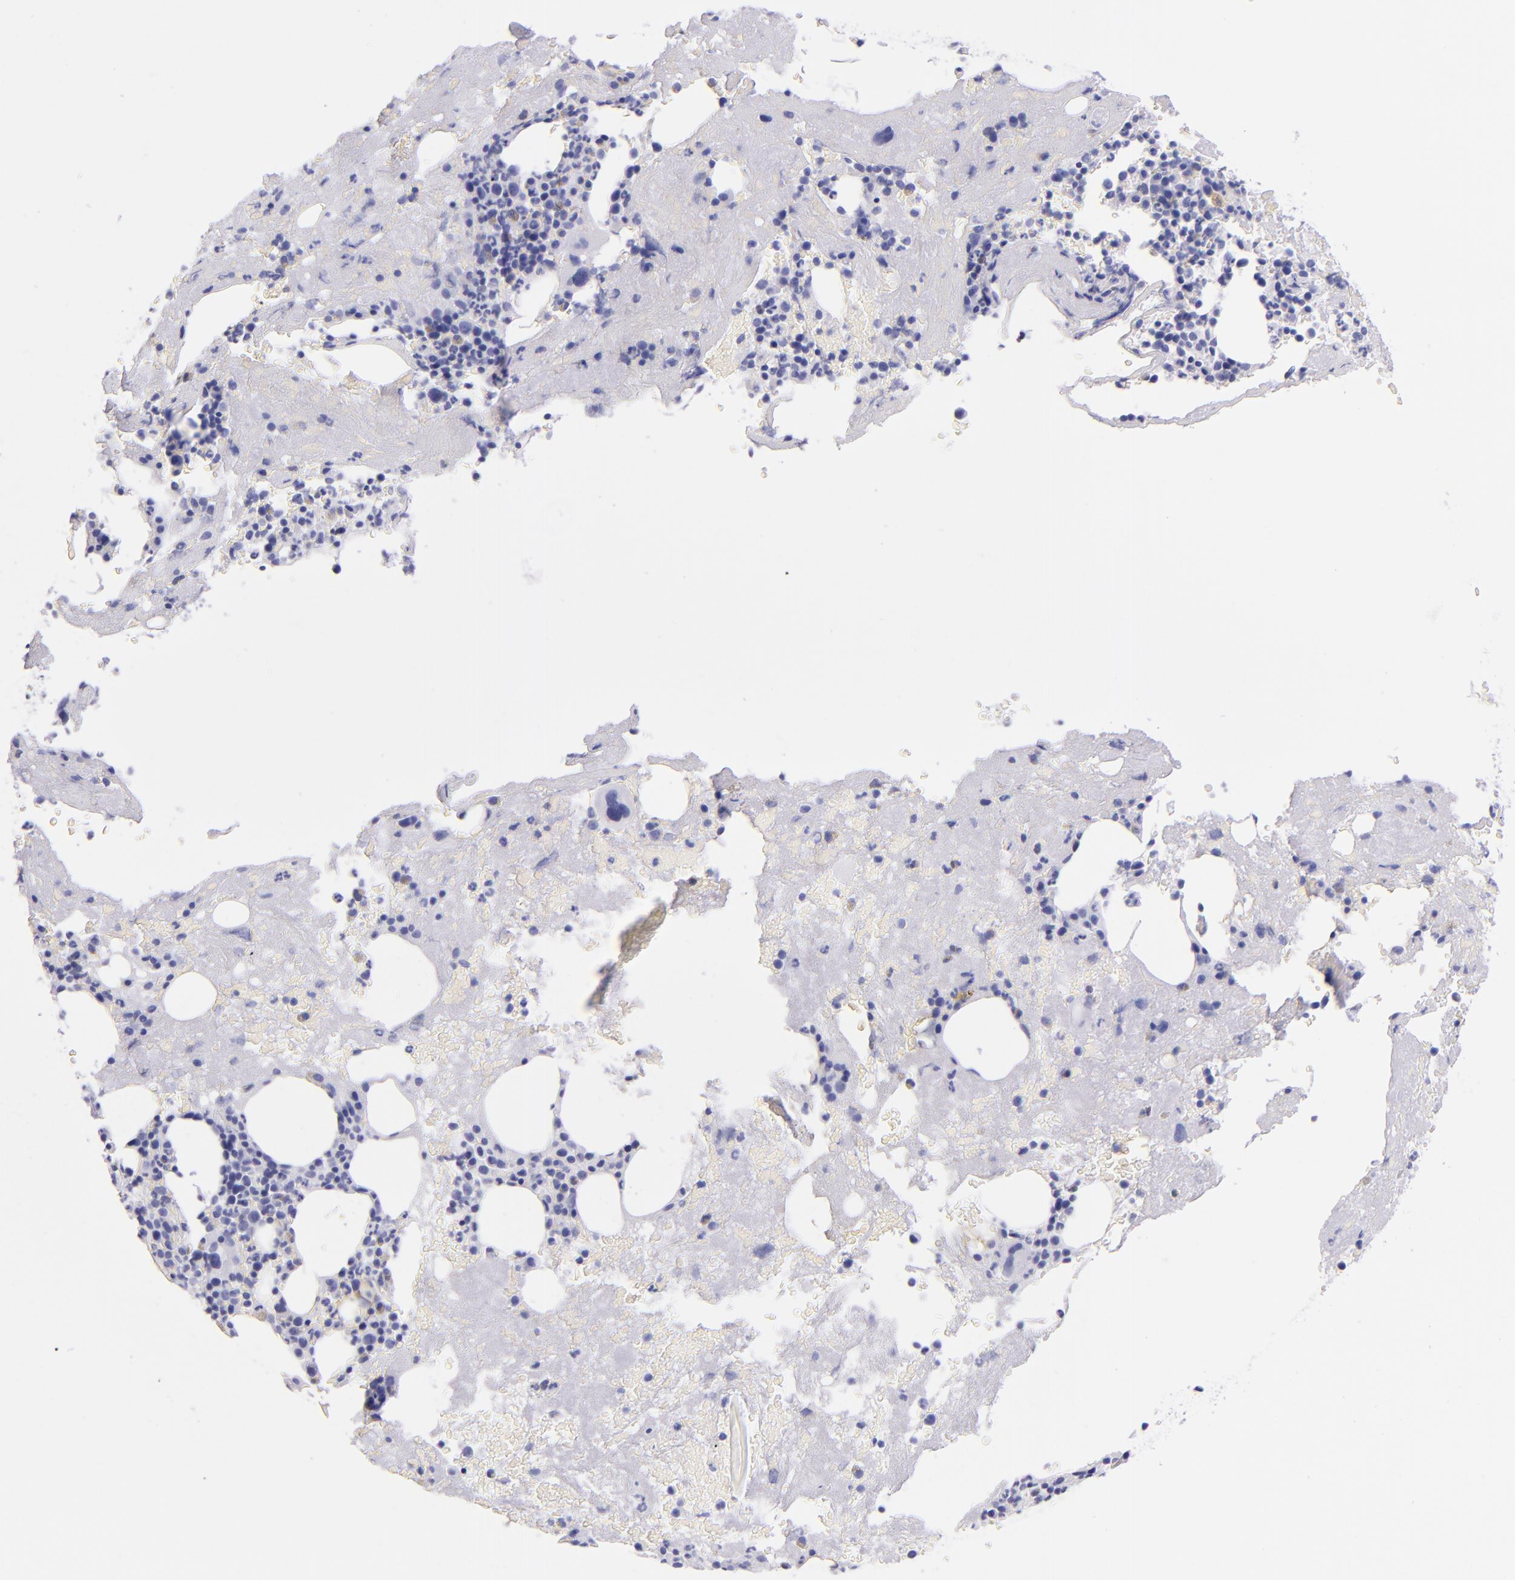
{"staining": {"intensity": "negative", "quantity": "none", "location": "none"}, "tissue": "bone marrow", "cell_type": "Hematopoietic cells", "image_type": "normal", "snomed": [{"axis": "morphology", "description": "Normal tissue, NOS"}, {"axis": "topography", "description": "Bone marrow"}], "caption": "DAB immunohistochemical staining of benign bone marrow reveals no significant positivity in hematopoietic cells.", "gene": "SFTPB", "patient": {"sex": "male", "age": 76}}